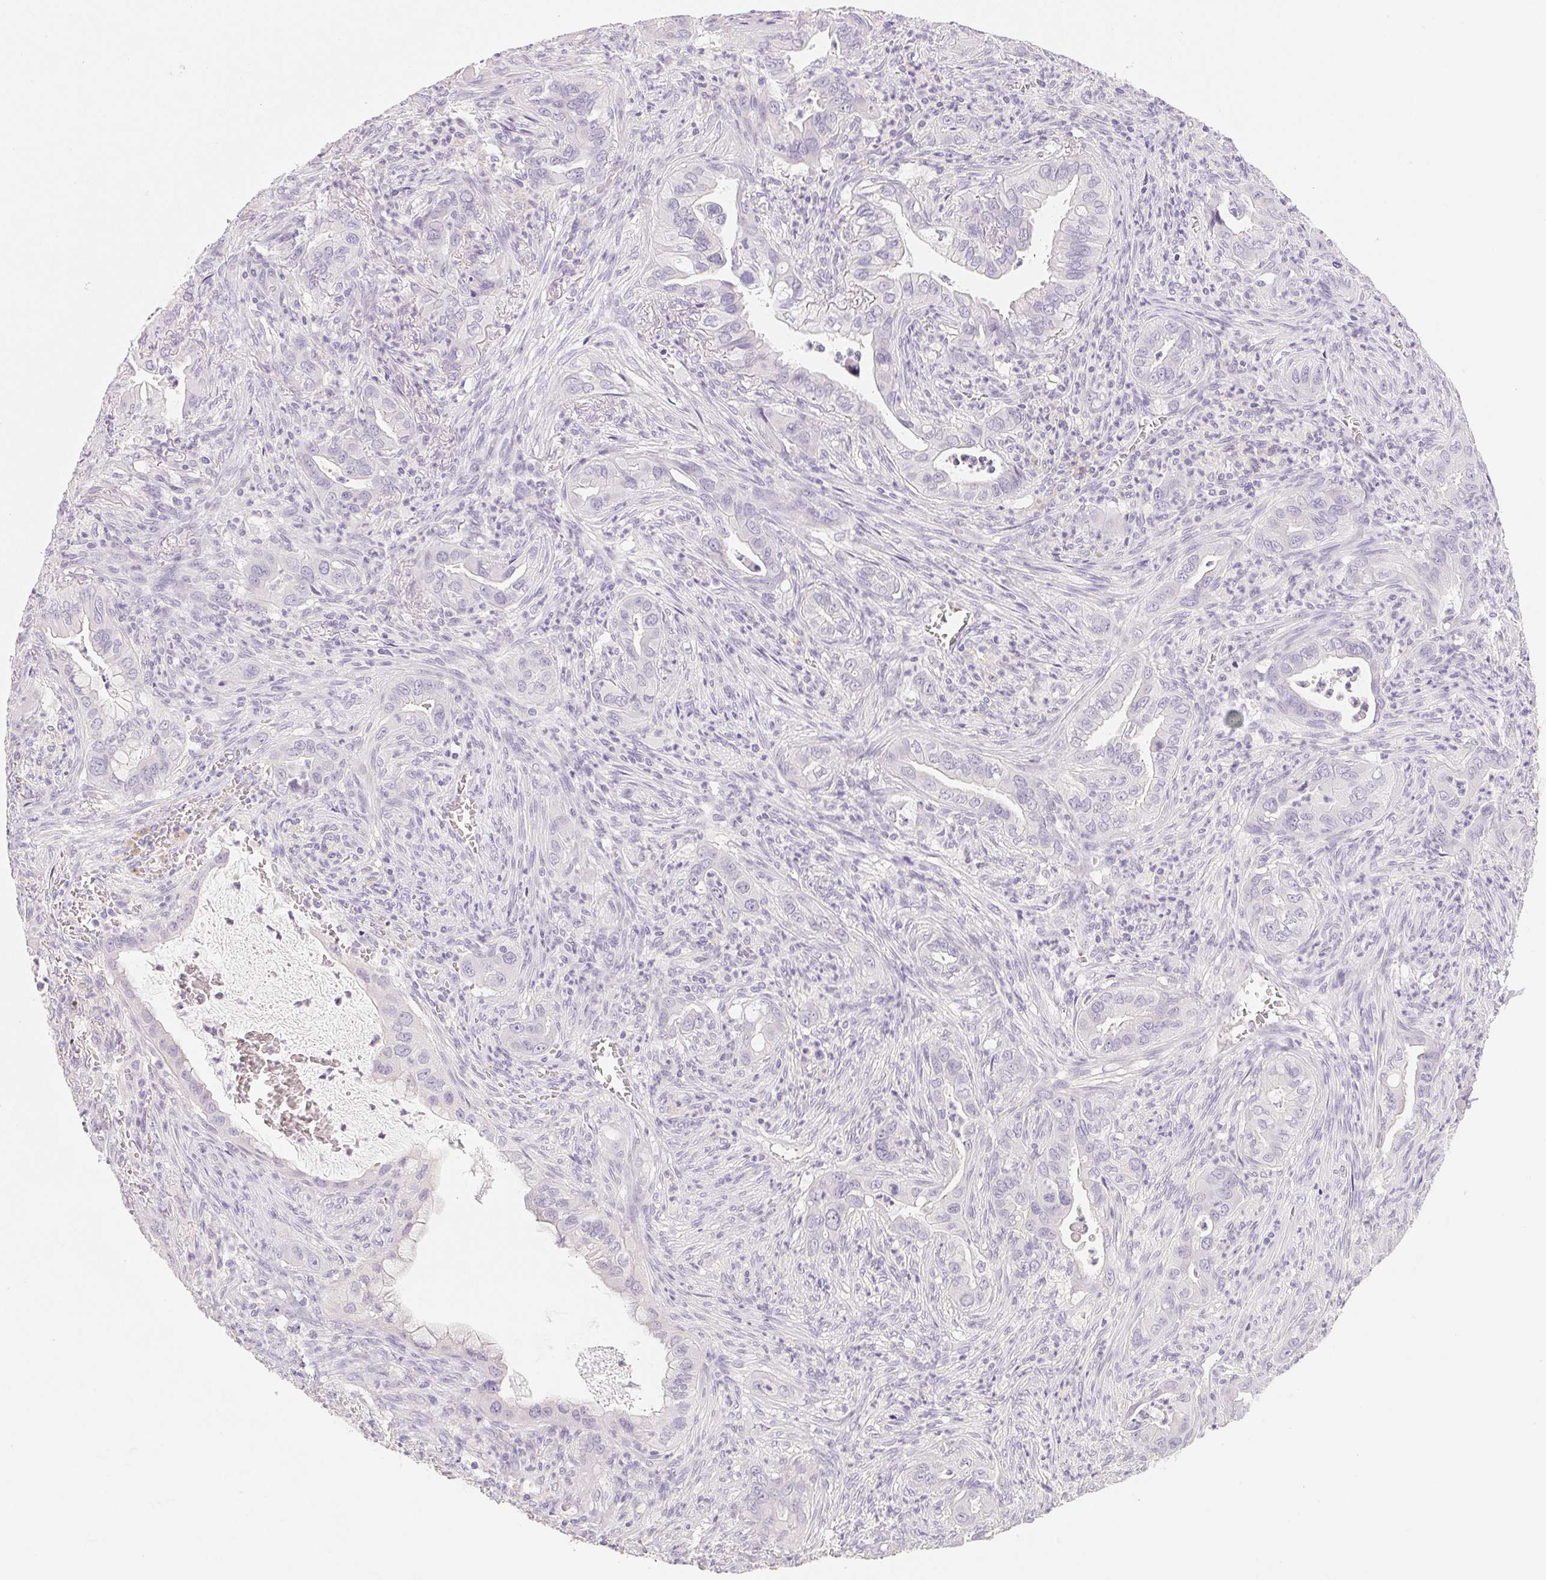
{"staining": {"intensity": "negative", "quantity": "none", "location": "none"}, "tissue": "lung cancer", "cell_type": "Tumor cells", "image_type": "cancer", "snomed": [{"axis": "morphology", "description": "Adenocarcinoma, NOS"}, {"axis": "topography", "description": "Lung"}], "caption": "Lung adenocarcinoma was stained to show a protein in brown. There is no significant positivity in tumor cells.", "gene": "ACP3", "patient": {"sex": "male", "age": 65}}